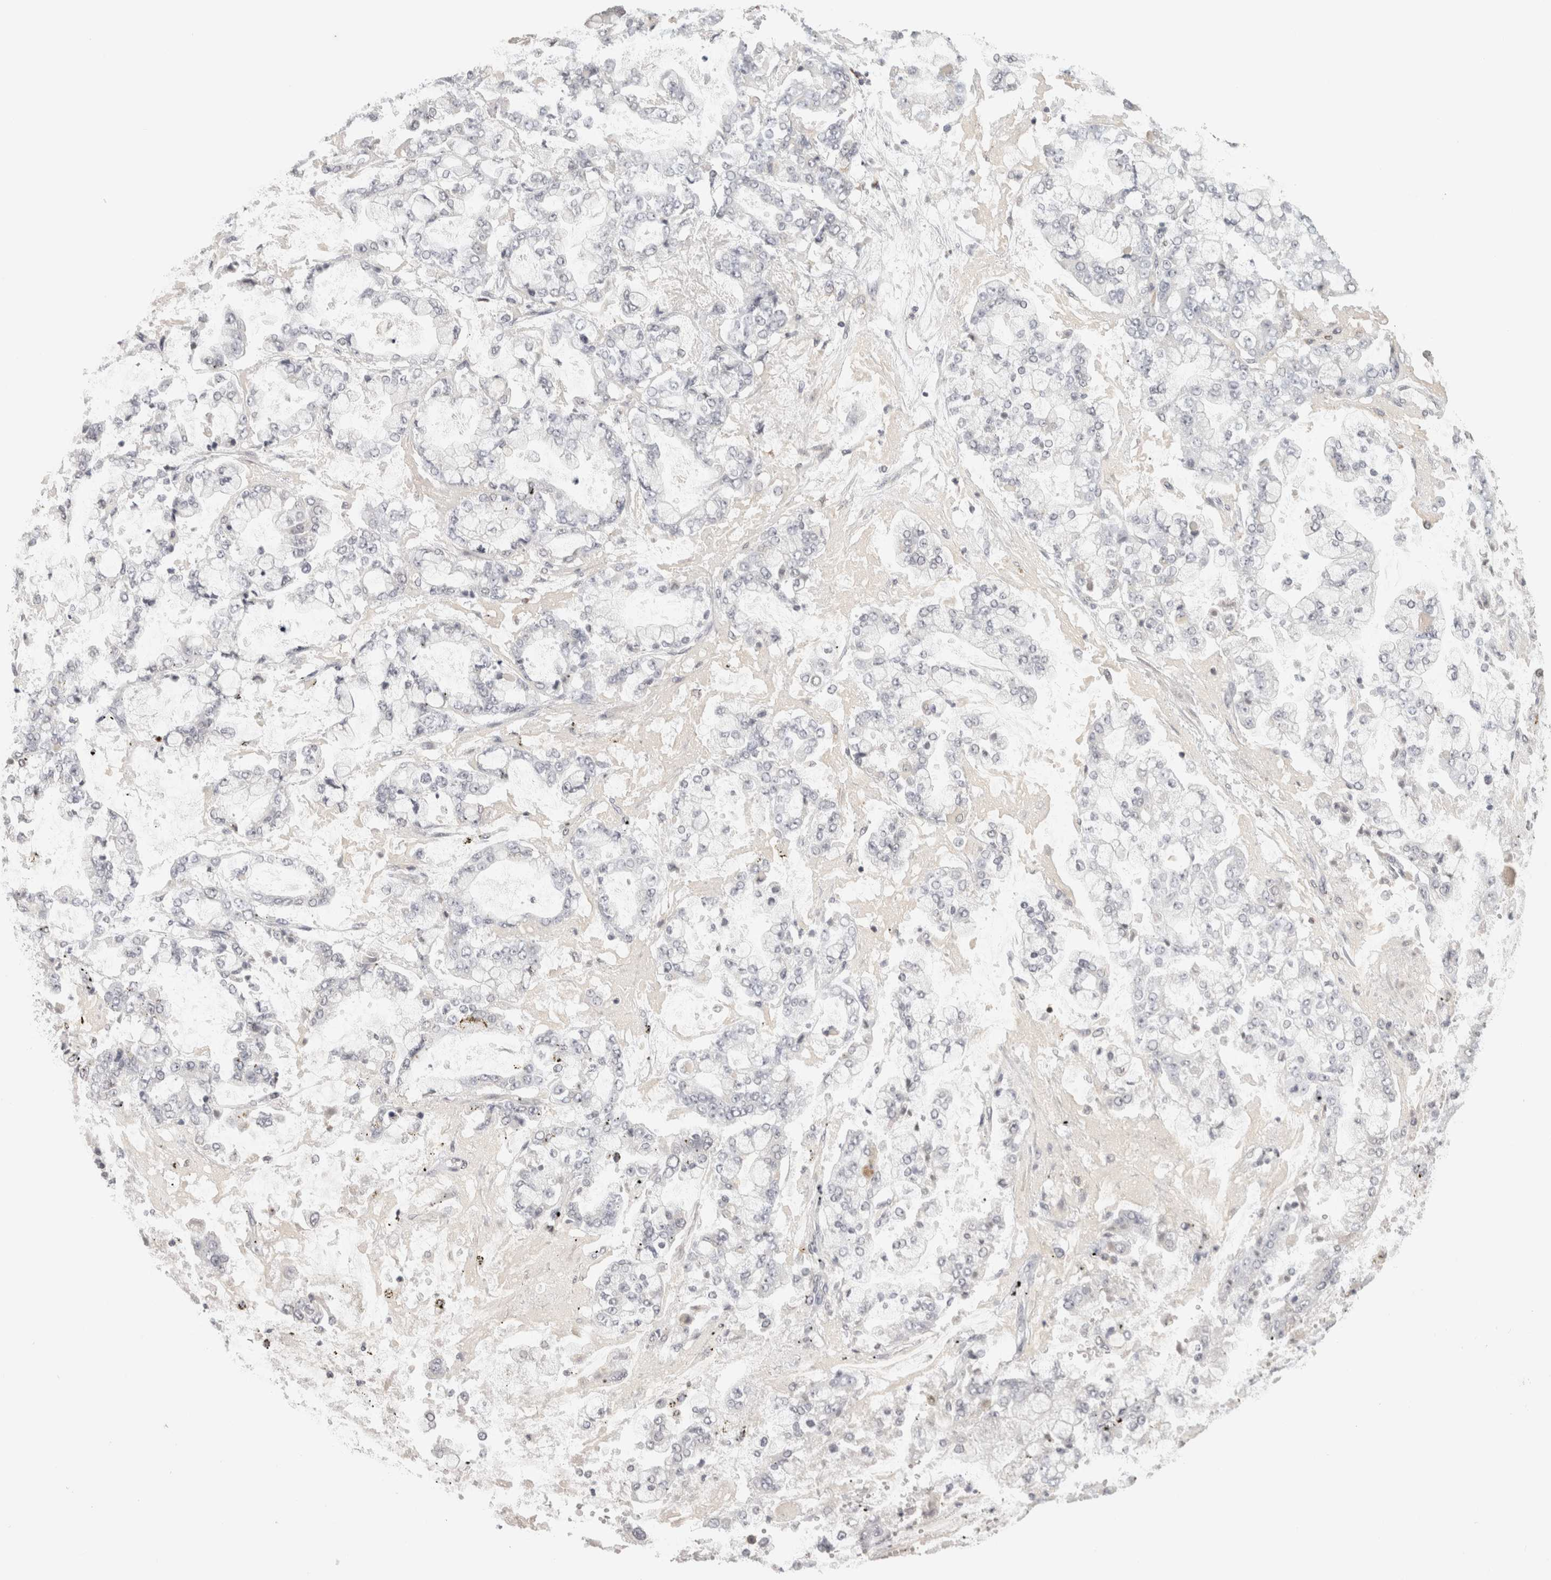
{"staining": {"intensity": "negative", "quantity": "none", "location": "none"}, "tissue": "stomach cancer", "cell_type": "Tumor cells", "image_type": "cancer", "snomed": [{"axis": "morphology", "description": "Adenocarcinoma, NOS"}, {"axis": "topography", "description": "Stomach"}], "caption": "A photomicrograph of human stomach adenocarcinoma is negative for staining in tumor cells.", "gene": "HAVCR2", "patient": {"sex": "male", "age": 76}}